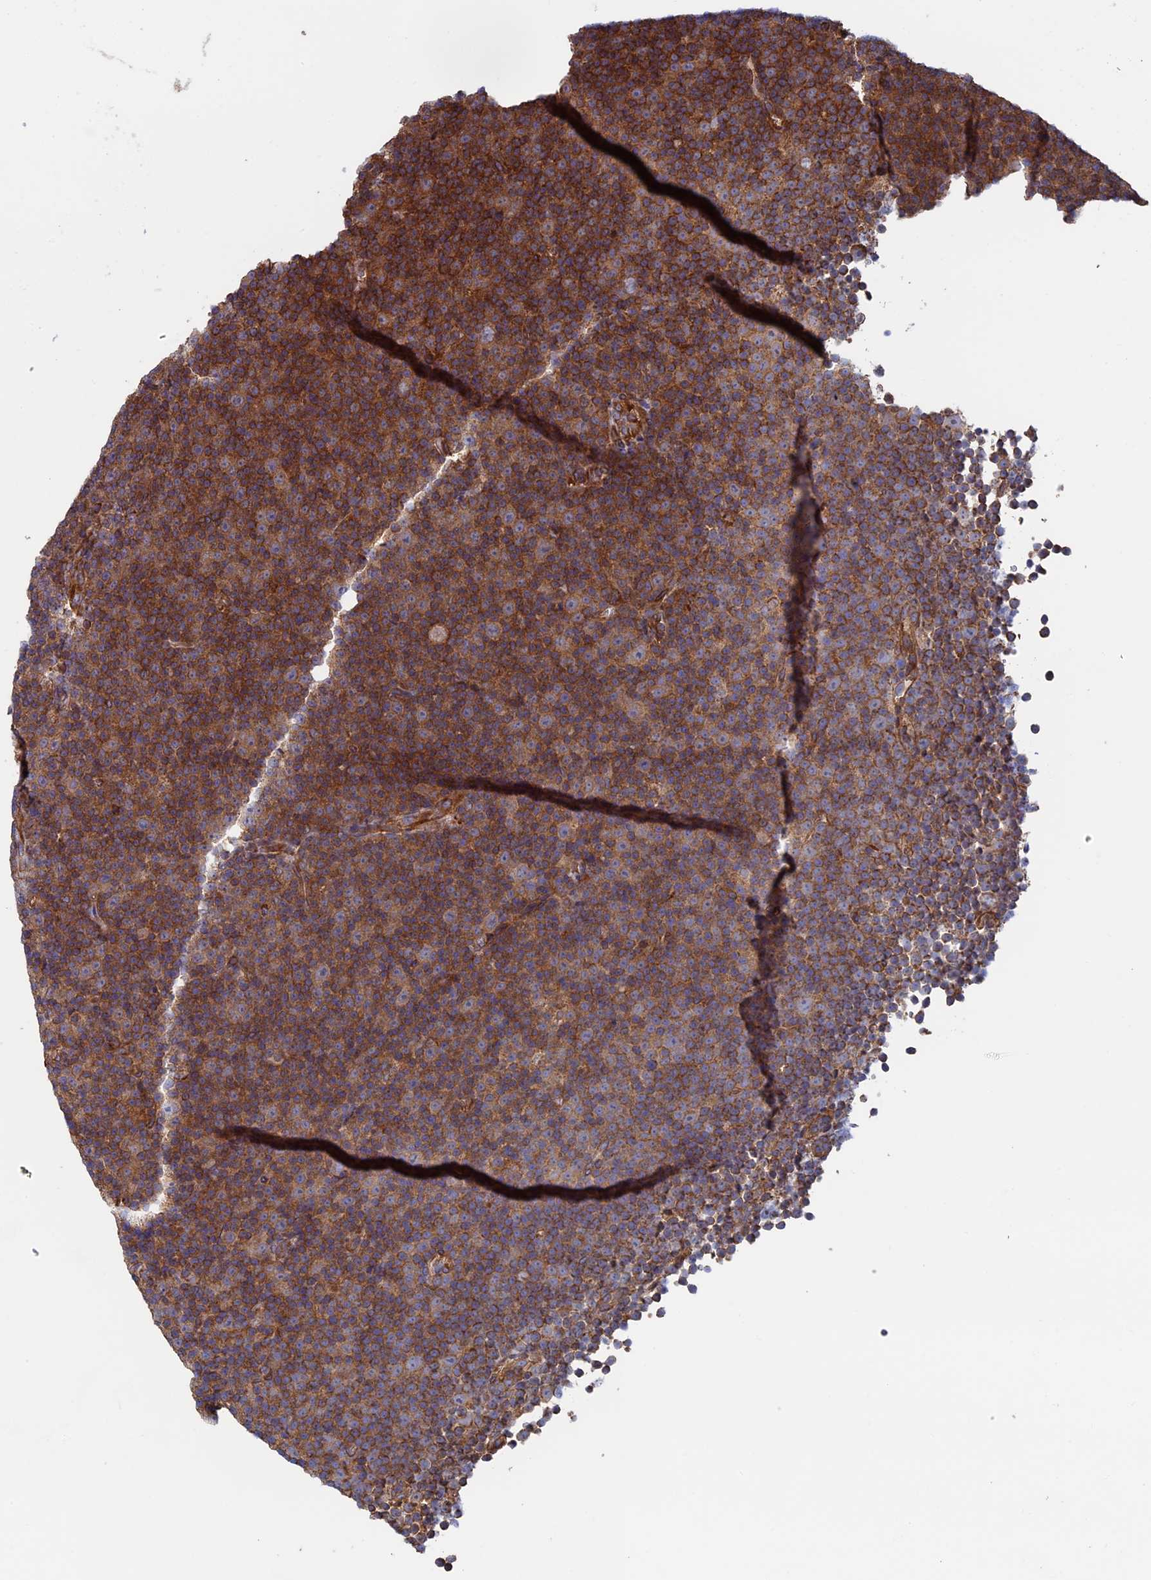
{"staining": {"intensity": "moderate", "quantity": ">75%", "location": "cytoplasmic/membranous"}, "tissue": "lymphoma", "cell_type": "Tumor cells", "image_type": "cancer", "snomed": [{"axis": "morphology", "description": "Malignant lymphoma, non-Hodgkin's type, Low grade"}, {"axis": "topography", "description": "Lymph node"}], "caption": "Malignant lymphoma, non-Hodgkin's type (low-grade) stained with DAB (3,3'-diaminobenzidine) immunohistochemistry (IHC) shows medium levels of moderate cytoplasmic/membranous positivity in about >75% of tumor cells. Using DAB (3,3'-diaminobenzidine) (brown) and hematoxylin (blue) stains, captured at high magnification using brightfield microscopy.", "gene": "CCDC8", "patient": {"sex": "female", "age": 67}}